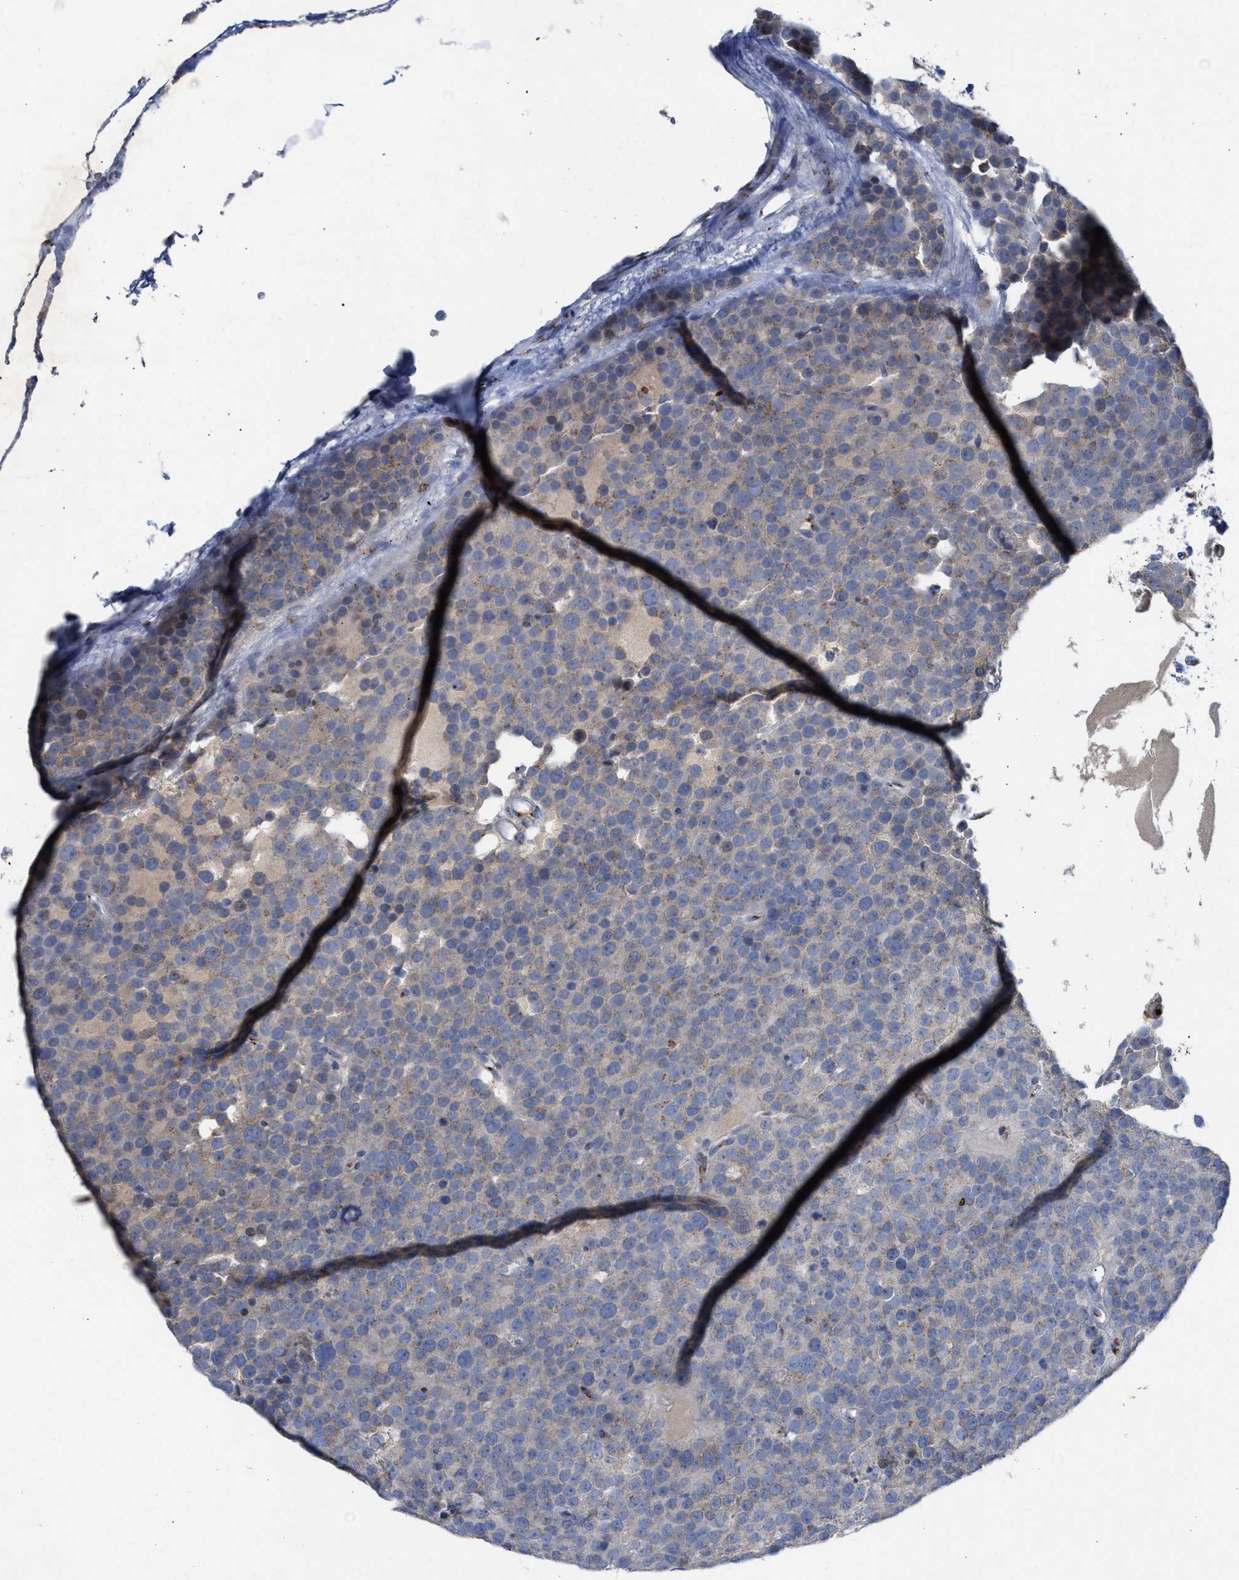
{"staining": {"intensity": "negative", "quantity": "none", "location": "none"}, "tissue": "testis cancer", "cell_type": "Tumor cells", "image_type": "cancer", "snomed": [{"axis": "morphology", "description": "Seminoma, NOS"}, {"axis": "topography", "description": "Testis"}], "caption": "Seminoma (testis) stained for a protein using immunohistochemistry (IHC) demonstrates no positivity tumor cells.", "gene": "CCL2", "patient": {"sex": "male", "age": 71}}